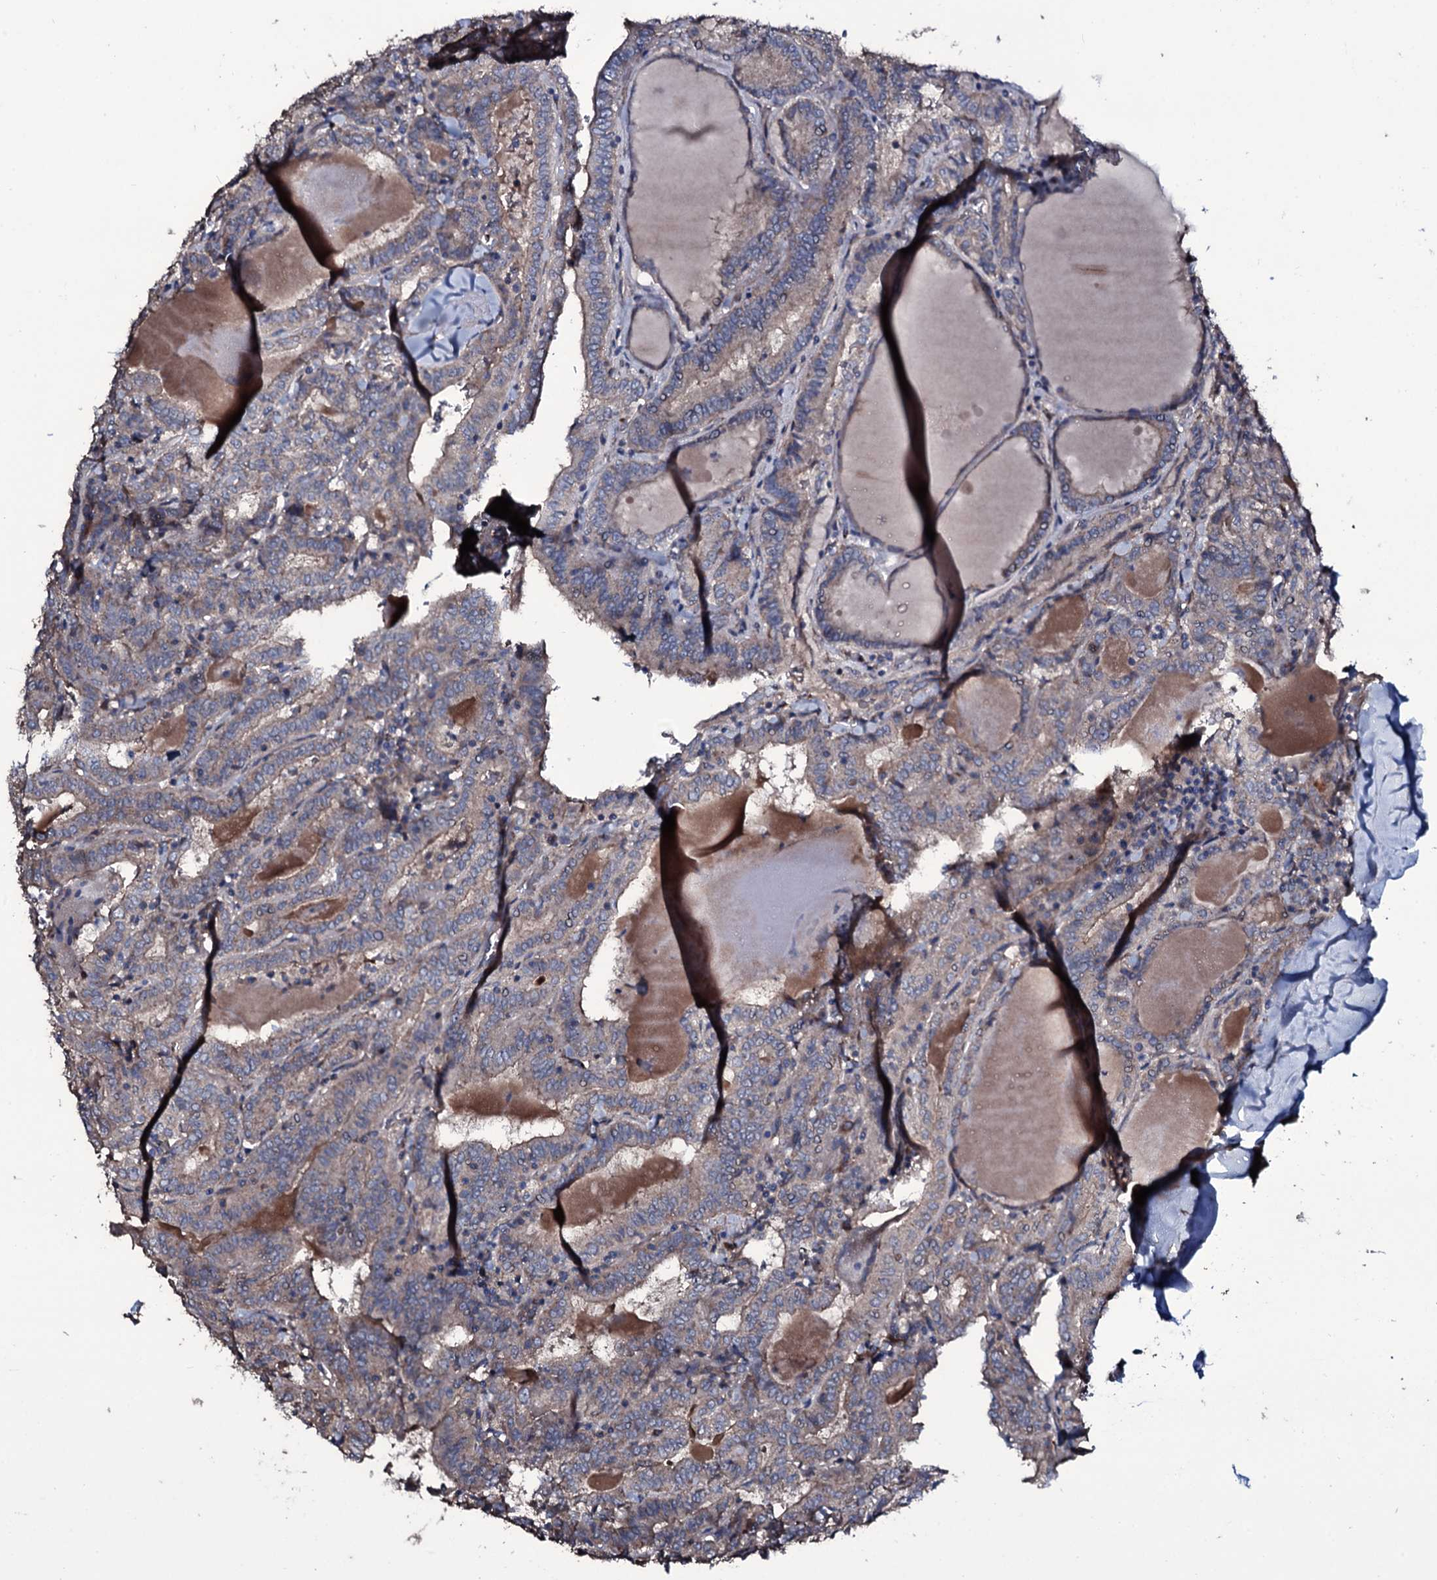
{"staining": {"intensity": "weak", "quantity": "25%-75%", "location": "cytoplasmic/membranous"}, "tissue": "thyroid cancer", "cell_type": "Tumor cells", "image_type": "cancer", "snomed": [{"axis": "morphology", "description": "Papillary adenocarcinoma, NOS"}, {"axis": "topography", "description": "Thyroid gland"}], "caption": "Protein expression analysis of thyroid cancer reveals weak cytoplasmic/membranous positivity in about 25%-75% of tumor cells.", "gene": "WIPF3", "patient": {"sex": "female", "age": 72}}